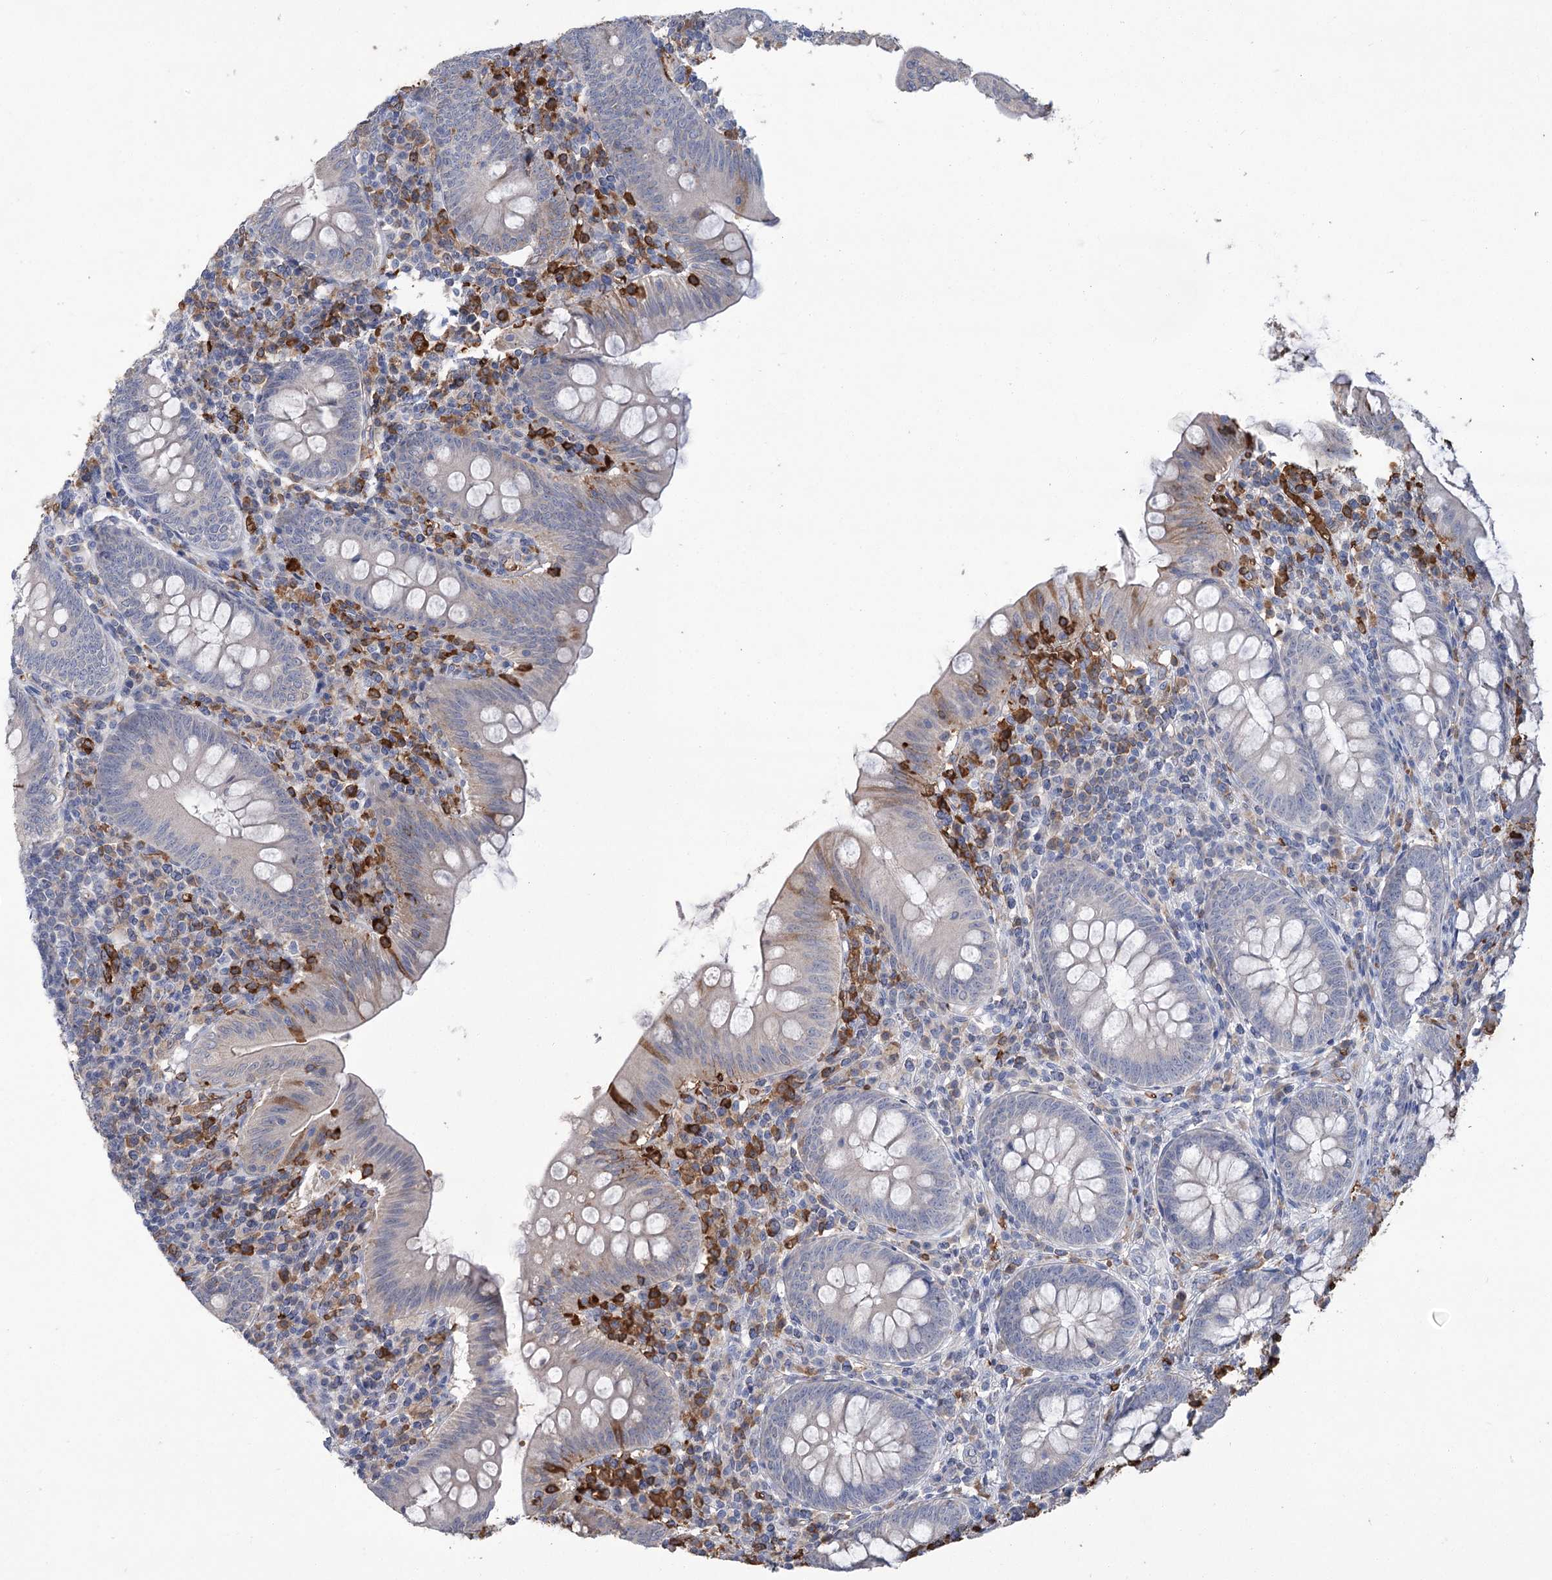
{"staining": {"intensity": "weak", "quantity": "<25%", "location": "cytoplasmic/membranous"}, "tissue": "appendix", "cell_type": "Glandular cells", "image_type": "normal", "snomed": [{"axis": "morphology", "description": "Normal tissue, NOS"}, {"axis": "topography", "description": "Appendix"}], "caption": "Appendix was stained to show a protein in brown. There is no significant staining in glandular cells. (DAB (3,3'-diaminobenzidine) immunohistochemistry (IHC) visualized using brightfield microscopy, high magnification).", "gene": "HBA1", "patient": {"sex": "male", "age": 14}}